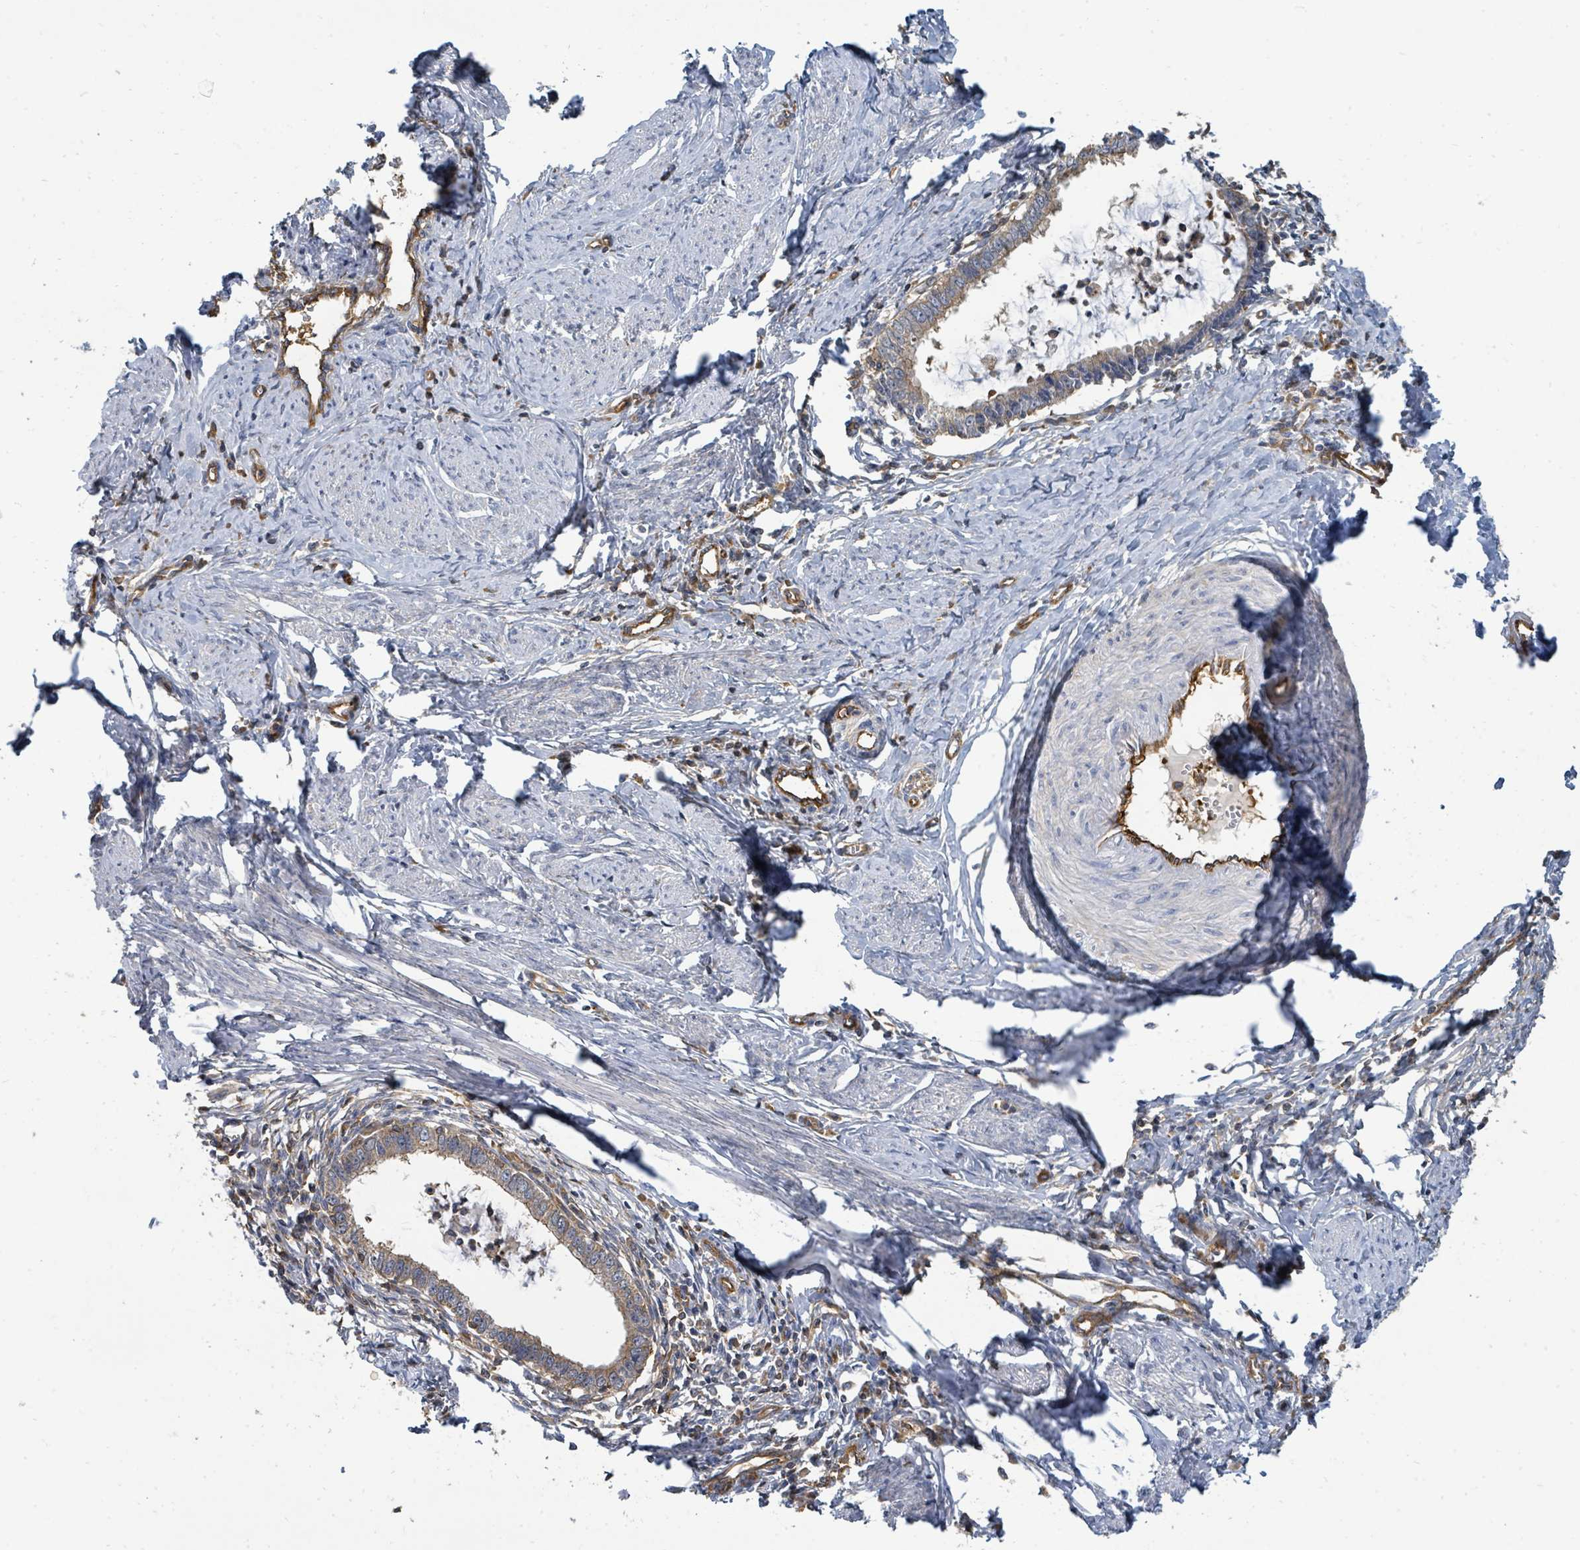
{"staining": {"intensity": "weak", "quantity": "25%-75%", "location": "cytoplasmic/membranous"}, "tissue": "cervical cancer", "cell_type": "Tumor cells", "image_type": "cancer", "snomed": [{"axis": "morphology", "description": "Adenocarcinoma, NOS"}, {"axis": "topography", "description": "Cervix"}], "caption": "Adenocarcinoma (cervical) tissue demonstrates weak cytoplasmic/membranous expression in approximately 25%-75% of tumor cells", "gene": "BOLA2B", "patient": {"sex": "female", "age": 36}}